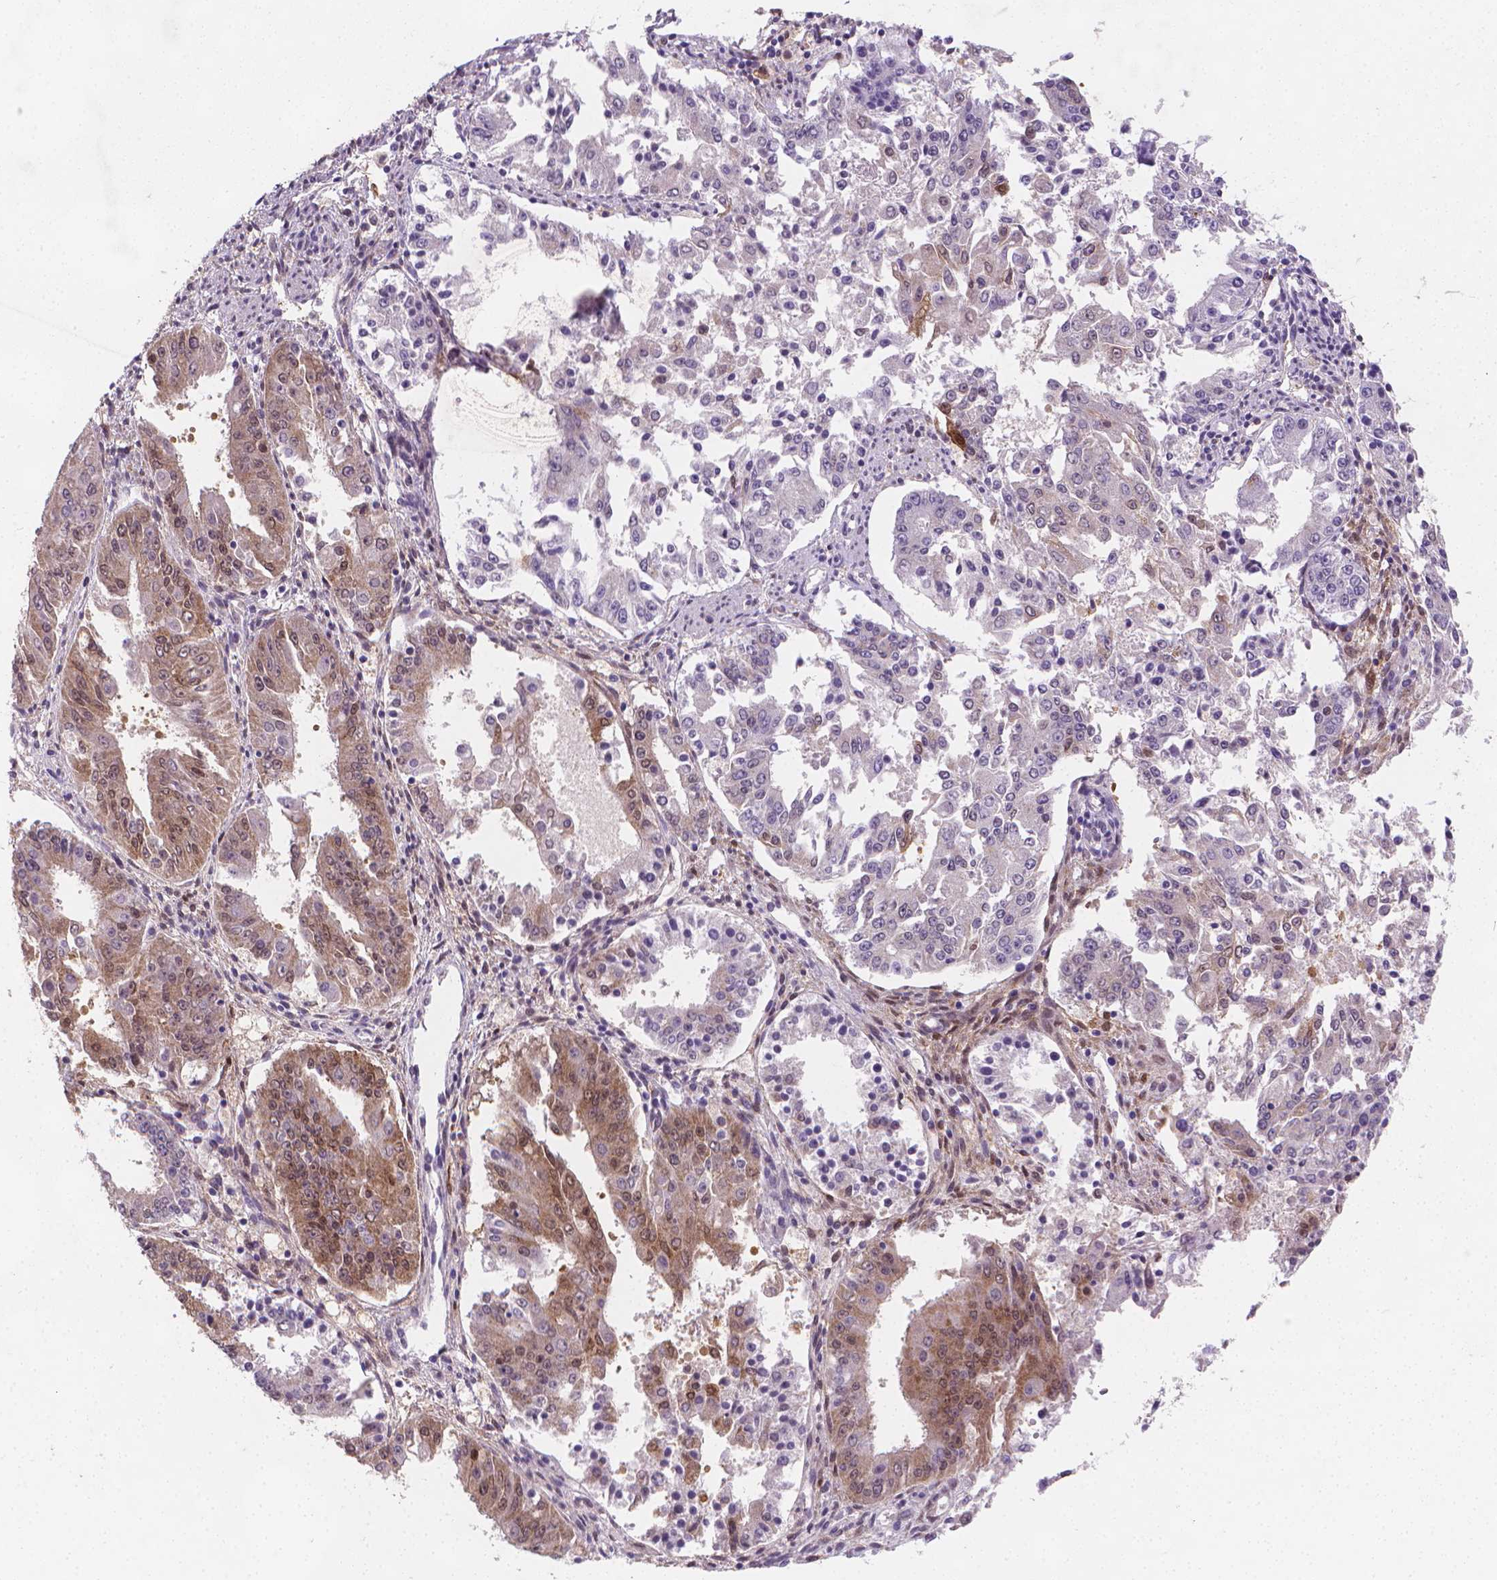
{"staining": {"intensity": "moderate", "quantity": "<25%", "location": "cytoplasmic/membranous,nuclear"}, "tissue": "ovarian cancer", "cell_type": "Tumor cells", "image_type": "cancer", "snomed": [{"axis": "morphology", "description": "Carcinoma, endometroid"}, {"axis": "topography", "description": "Ovary"}], "caption": "Protein staining of ovarian endometroid carcinoma tissue displays moderate cytoplasmic/membranous and nuclear expression in about <25% of tumor cells. The staining was performed using DAB, with brown indicating positive protein expression. Nuclei are stained blue with hematoxylin.", "gene": "TNFAIP2", "patient": {"sex": "female", "age": 42}}